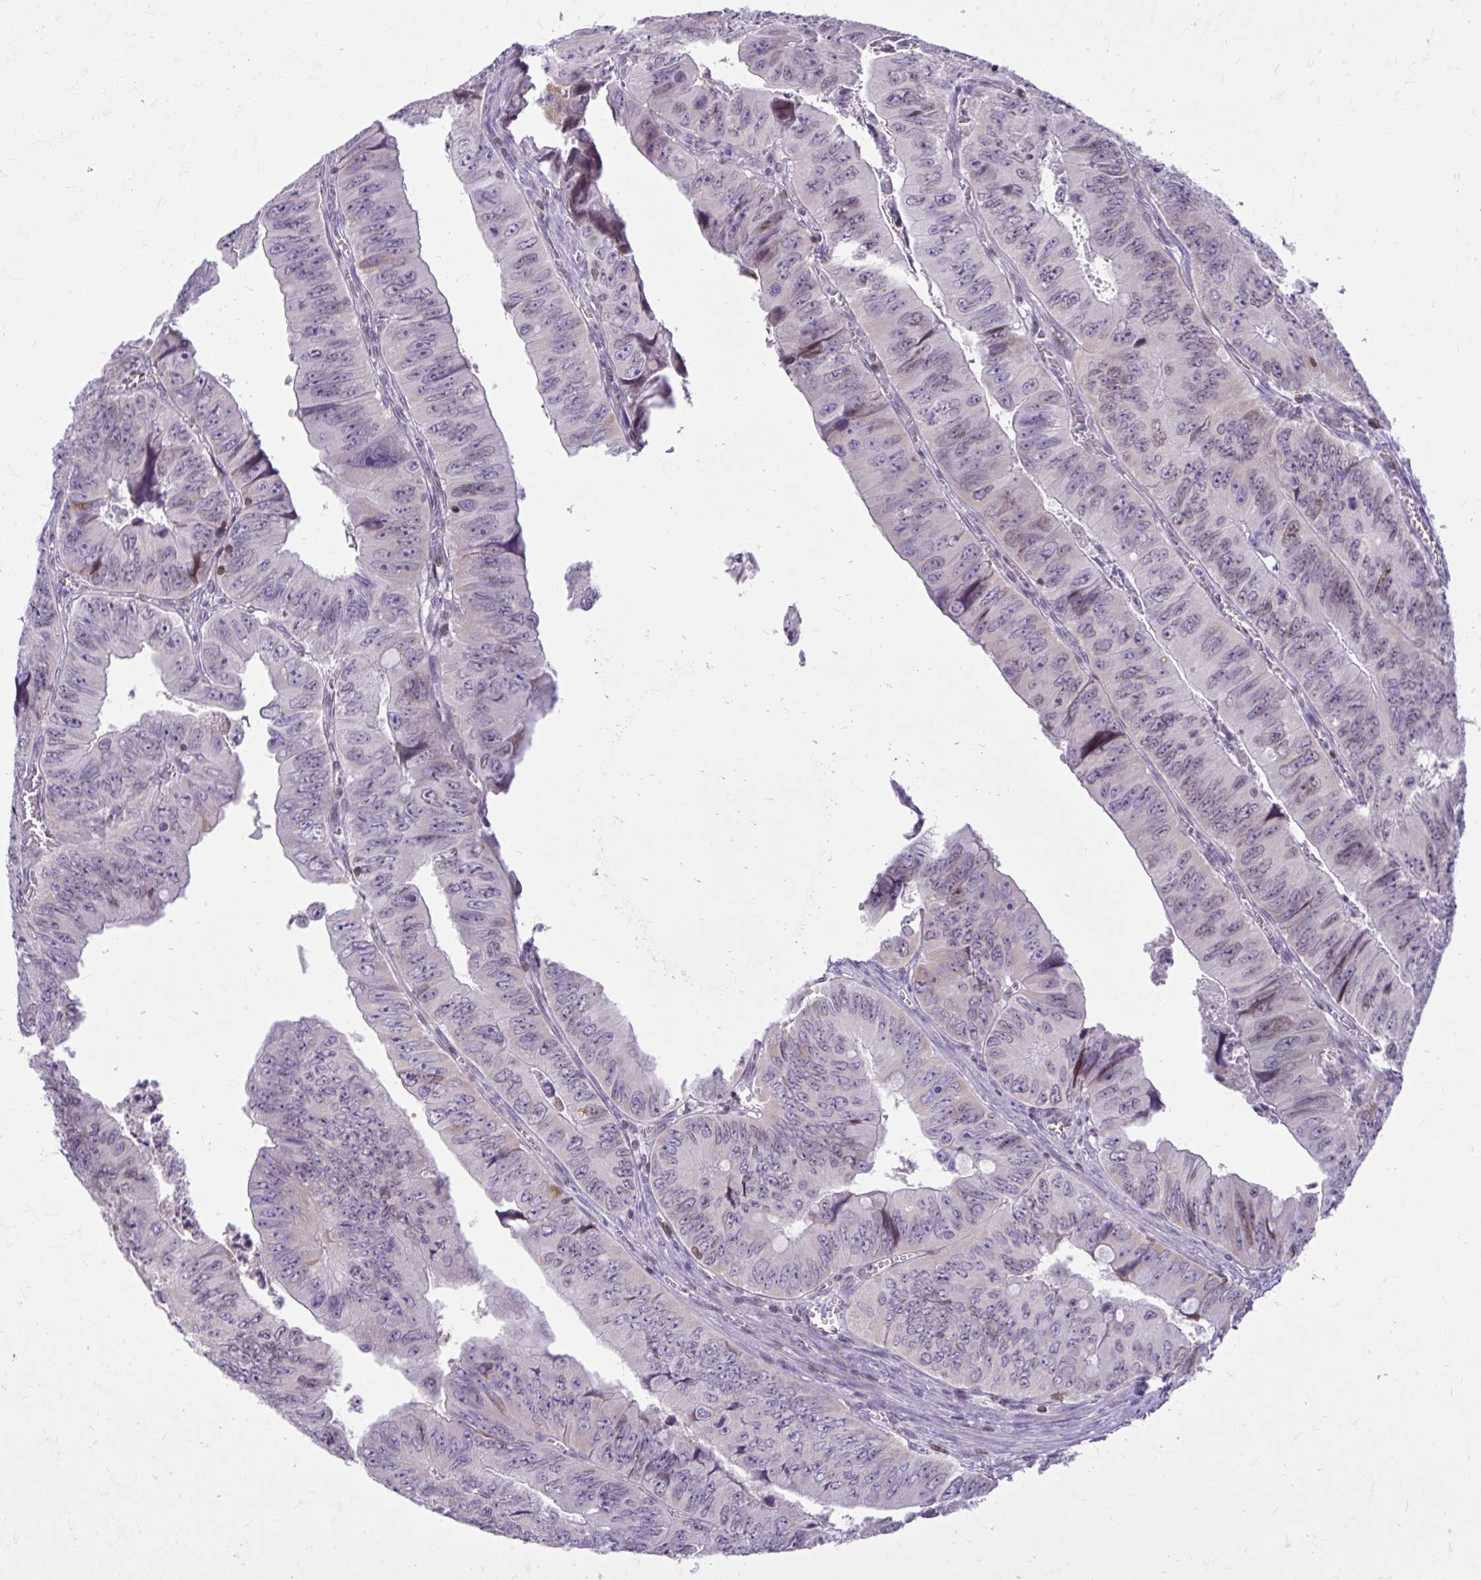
{"staining": {"intensity": "negative", "quantity": "none", "location": "none"}, "tissue": "colorectal cancer", "cell_type": "Tumor cells", "image_type": "cancer", "snomed": [{"axis": "morphology", "description": "Adenocarcinoma, NOS"}, {"axis": "topography", "description": "Colon"}], "caption": "Tumor cells show no significant protein positivity in adenocarcinoma (colorectal). (Brightfield microscopy of DAB immunohistochemistry at high magnification).", "gene": "RPS6KA2", "patient": {"sex": "female", "age": 84}}